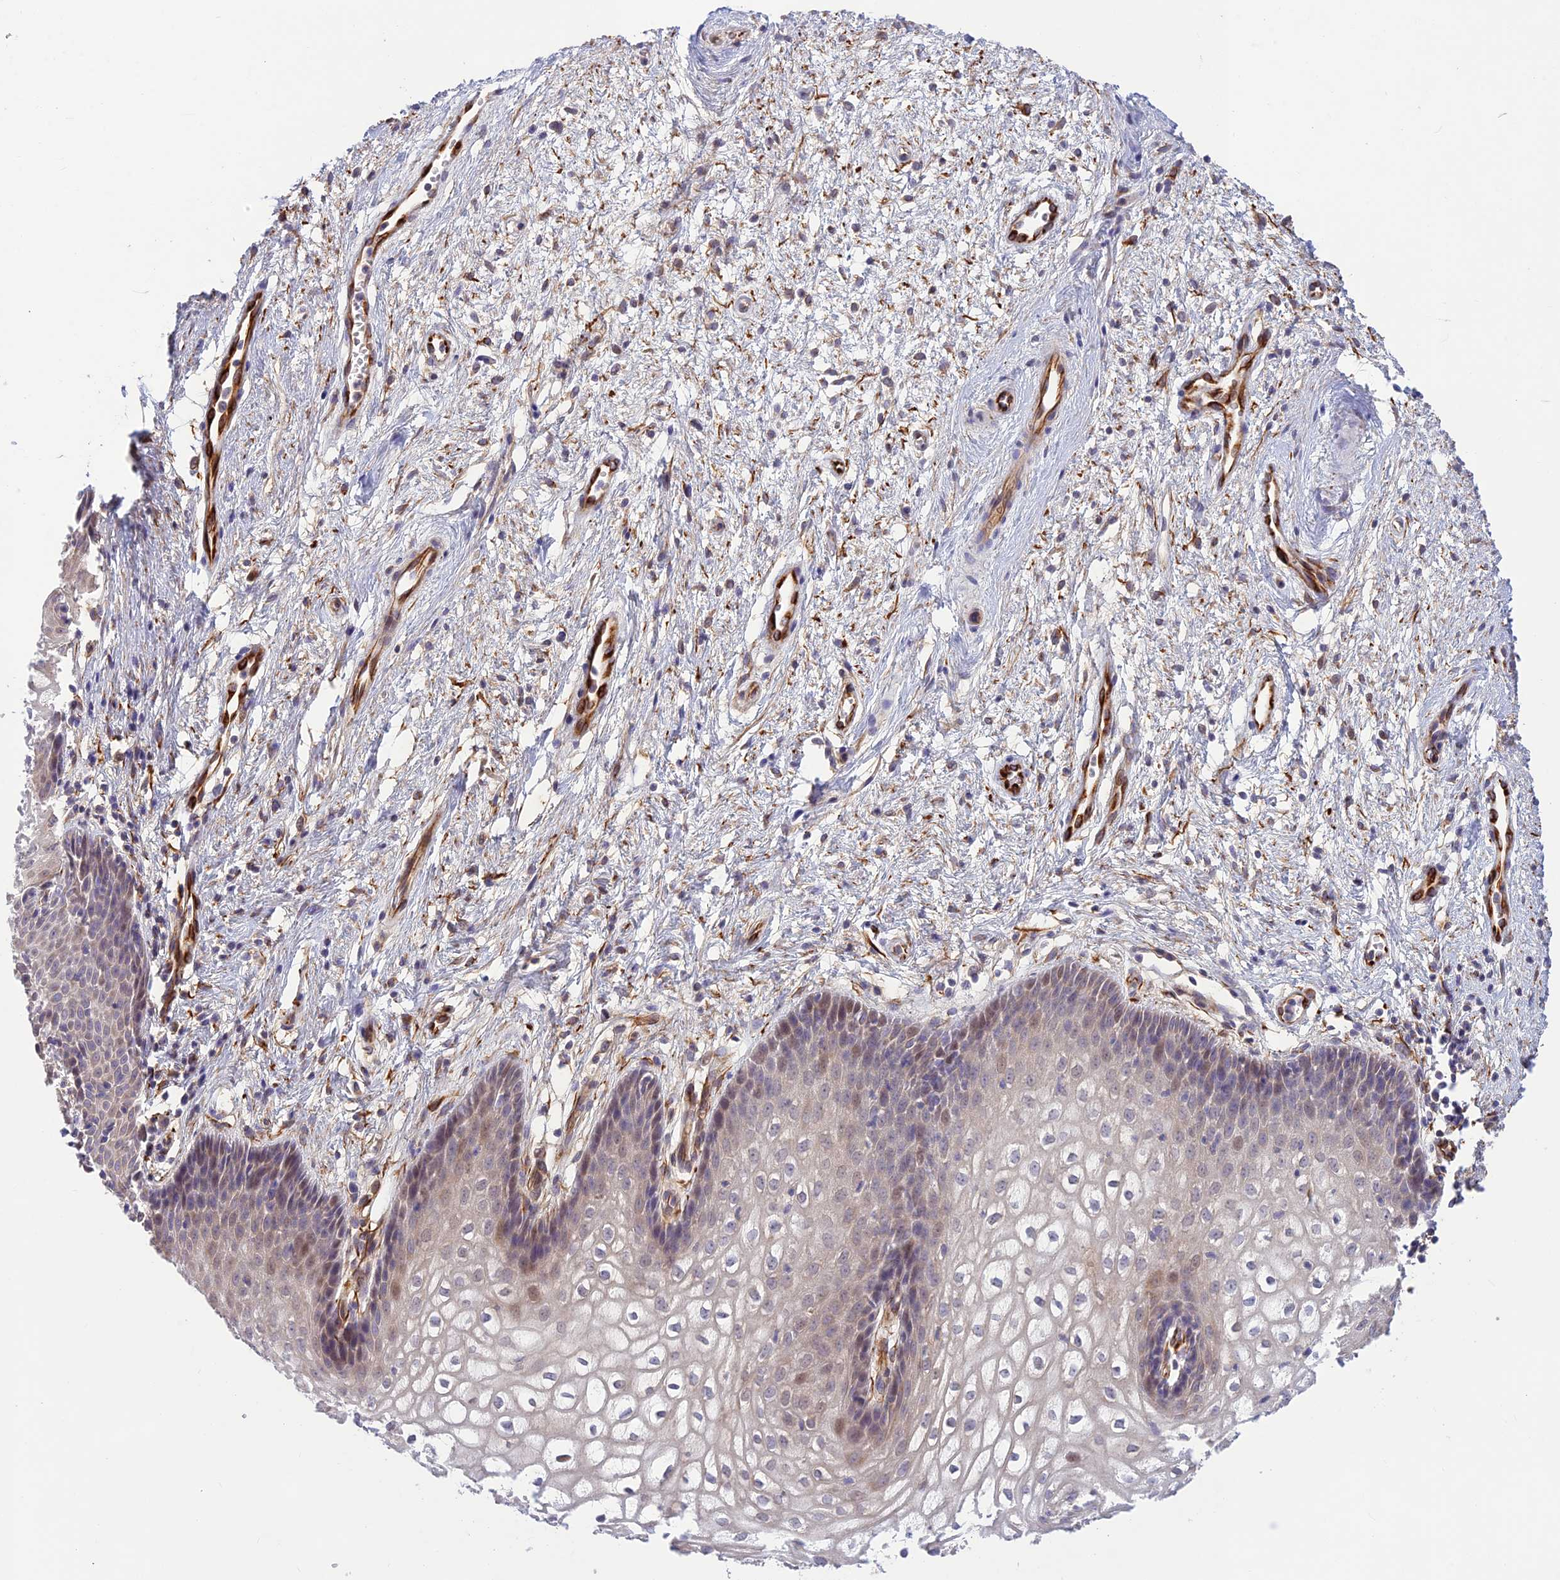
{"staining": {"intensity": "weak", "quantity": "<25%", "location": "cytoplasmic/membranous,nuclear"}, "tissue": "vagina", "cell_type": "Squamous epithelial cells", "image_type": "normal", "snomed": [{"axis": "morphology", "description": "Normal tissue, NOS"}, {"axis": "topography", "description": "Vagina"}], "caption": "Squamous epithelial cells are negative for protein expression in normal human vagina. (Brightfield microscopy of DAB IHC at high magnification).", "gene": "ST8SIA5", "patient": {"sex": "female", "age": 34}}